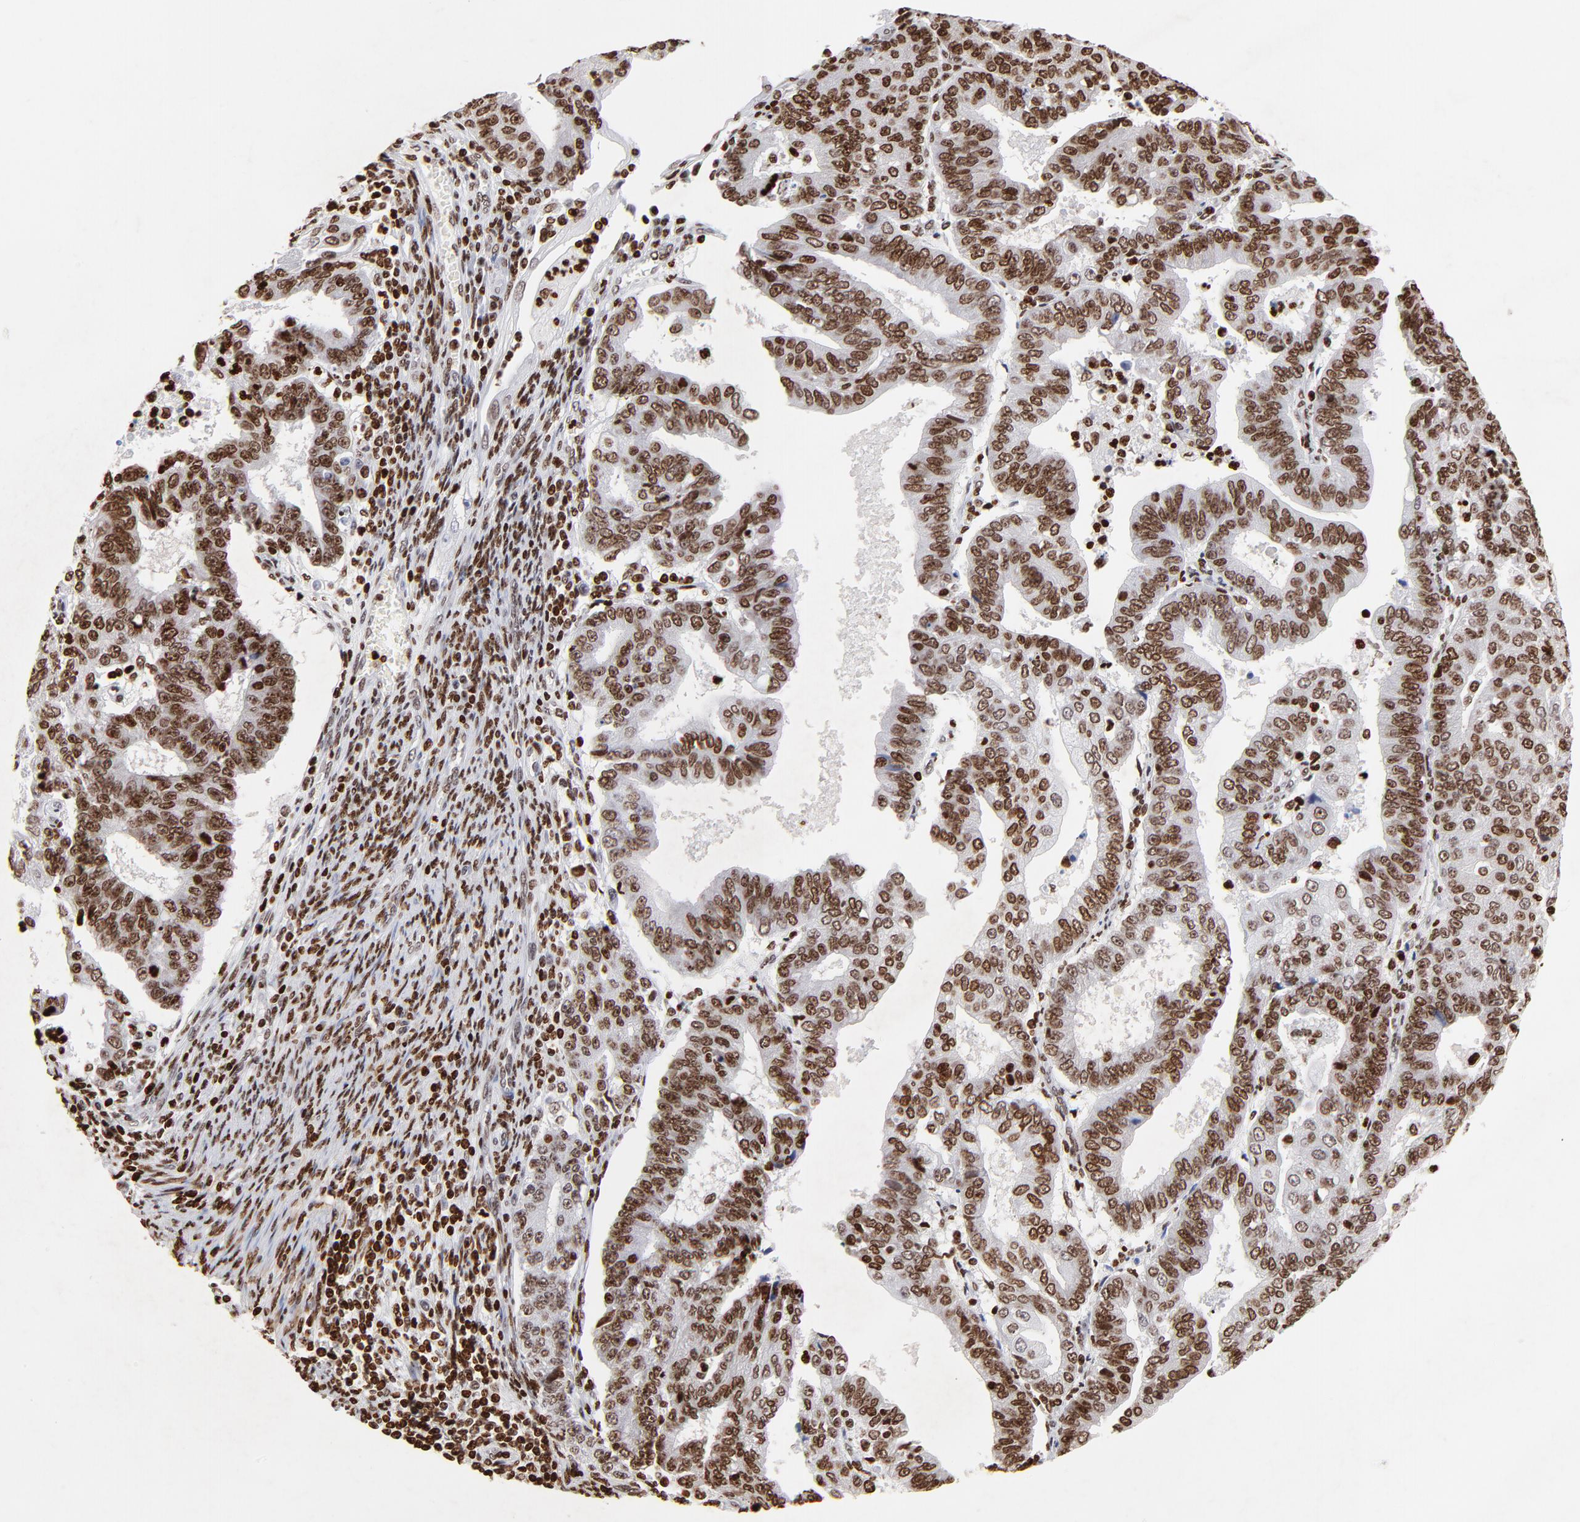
{"staining": {"intensity": "strong", "quantity": ">75%", "location": "nuclear"}, "tissue": "endometrial cancer", "cell_type": "Tumor cells", "image_type": "cancer", "snomed": [{"axis": "morphology", "description": "Adenocarcinoma, NOS"}, {"axis": "topography", "description": "Endometrium"}], "caption": "Tumor cells reveal high levels of strong nuclear staining in approximately >75% of cells in human adenocarcinoma (endometrial).", "gene": "FBH1", "patient": {"sex": "female", "age": 56}}